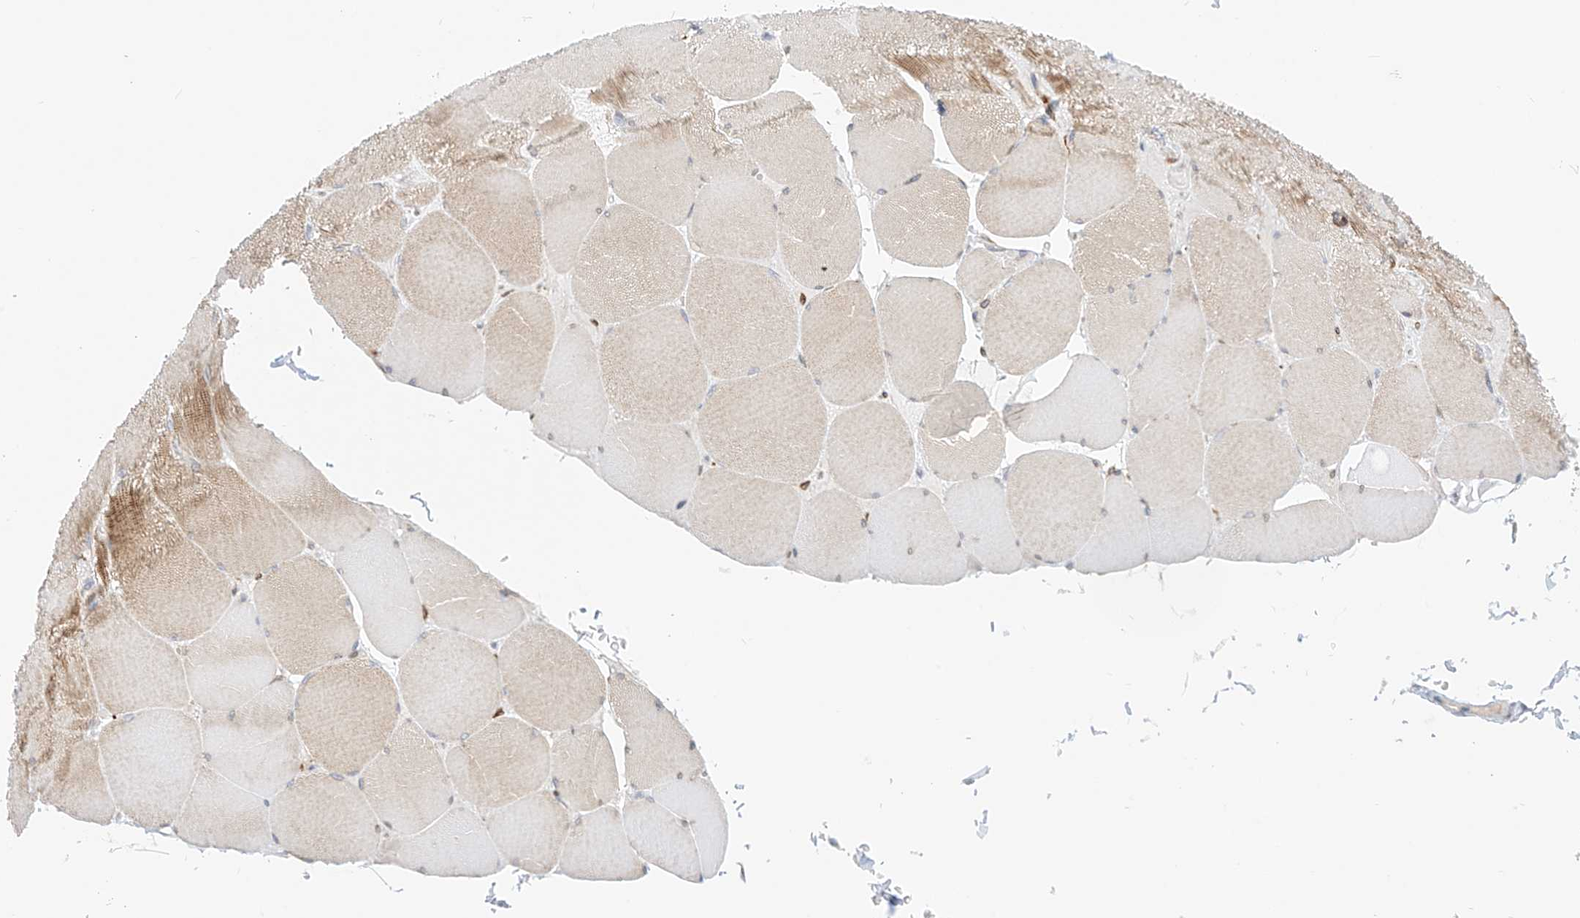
{"staining": {"intensity": "moderate", "quantity": "<25%", "location": "cytoplasmic/membranous"}, "tissue": "skeletal muscle", "cell_type": "Myocytes", "image_type": "normal", "snomed": [{"axis": "morphology", "description": "Normal tissue, NOS"}, {"axis": "topography", "description": "Skeletal muscle"}, {"axis": "topography", "description": "Head-Neck"}], "caption": "Immunohistochemistry (DAB) staining of unremarkable human skeletal muscle demonstrates moderate cytoplasmic/membranous protein staining in about <25% of myocytes.", "gene": "PCYOX1", "patient": {"sex": "male", "age": 66}}